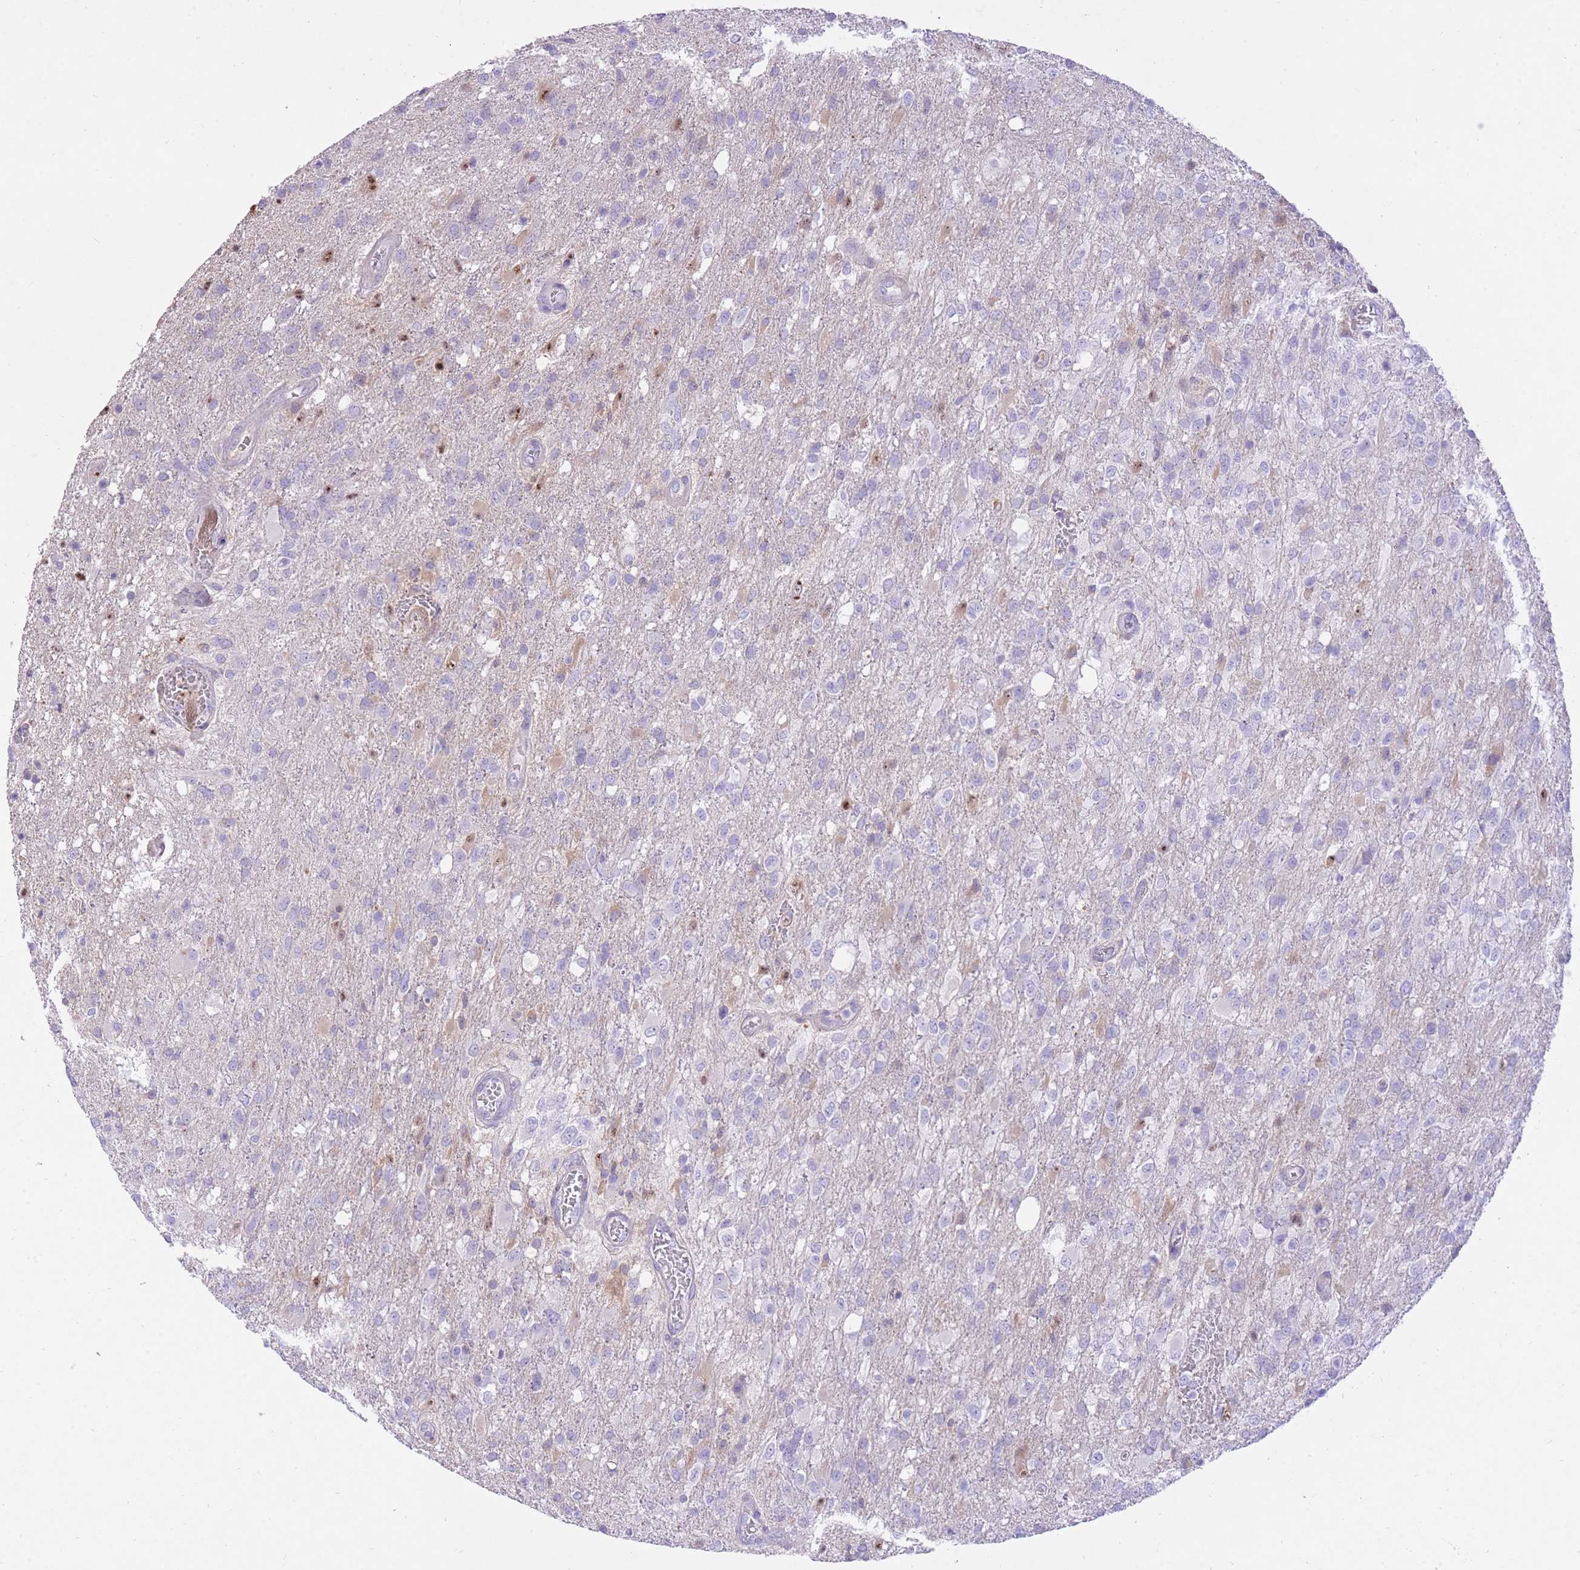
{"staining": {"intensity": "negative", "quantity": "none", "location": "none"}, "tissue": "glioma", "cell_type": "Tumor cells", "image_type": "cancer", "snomed": [{"axis": "morphology", "description": "Glioma, malignant, High grade"}, {"axis": "topography", "description": "Brain"}], "caption": "This histopathology image is of malignant glioma (high-grade) stained with immunohistochemistry (IHC) to label a protein in brown with the nuclei are counter-stained blue. There is no positivity in tumor cells. Brightfield microscopy of IHC stained with DAB (brown) and hematoxylin (blue), captured at high magnification.", "gene": "HRG", "patient": {"sex": "female", "age": 74}}